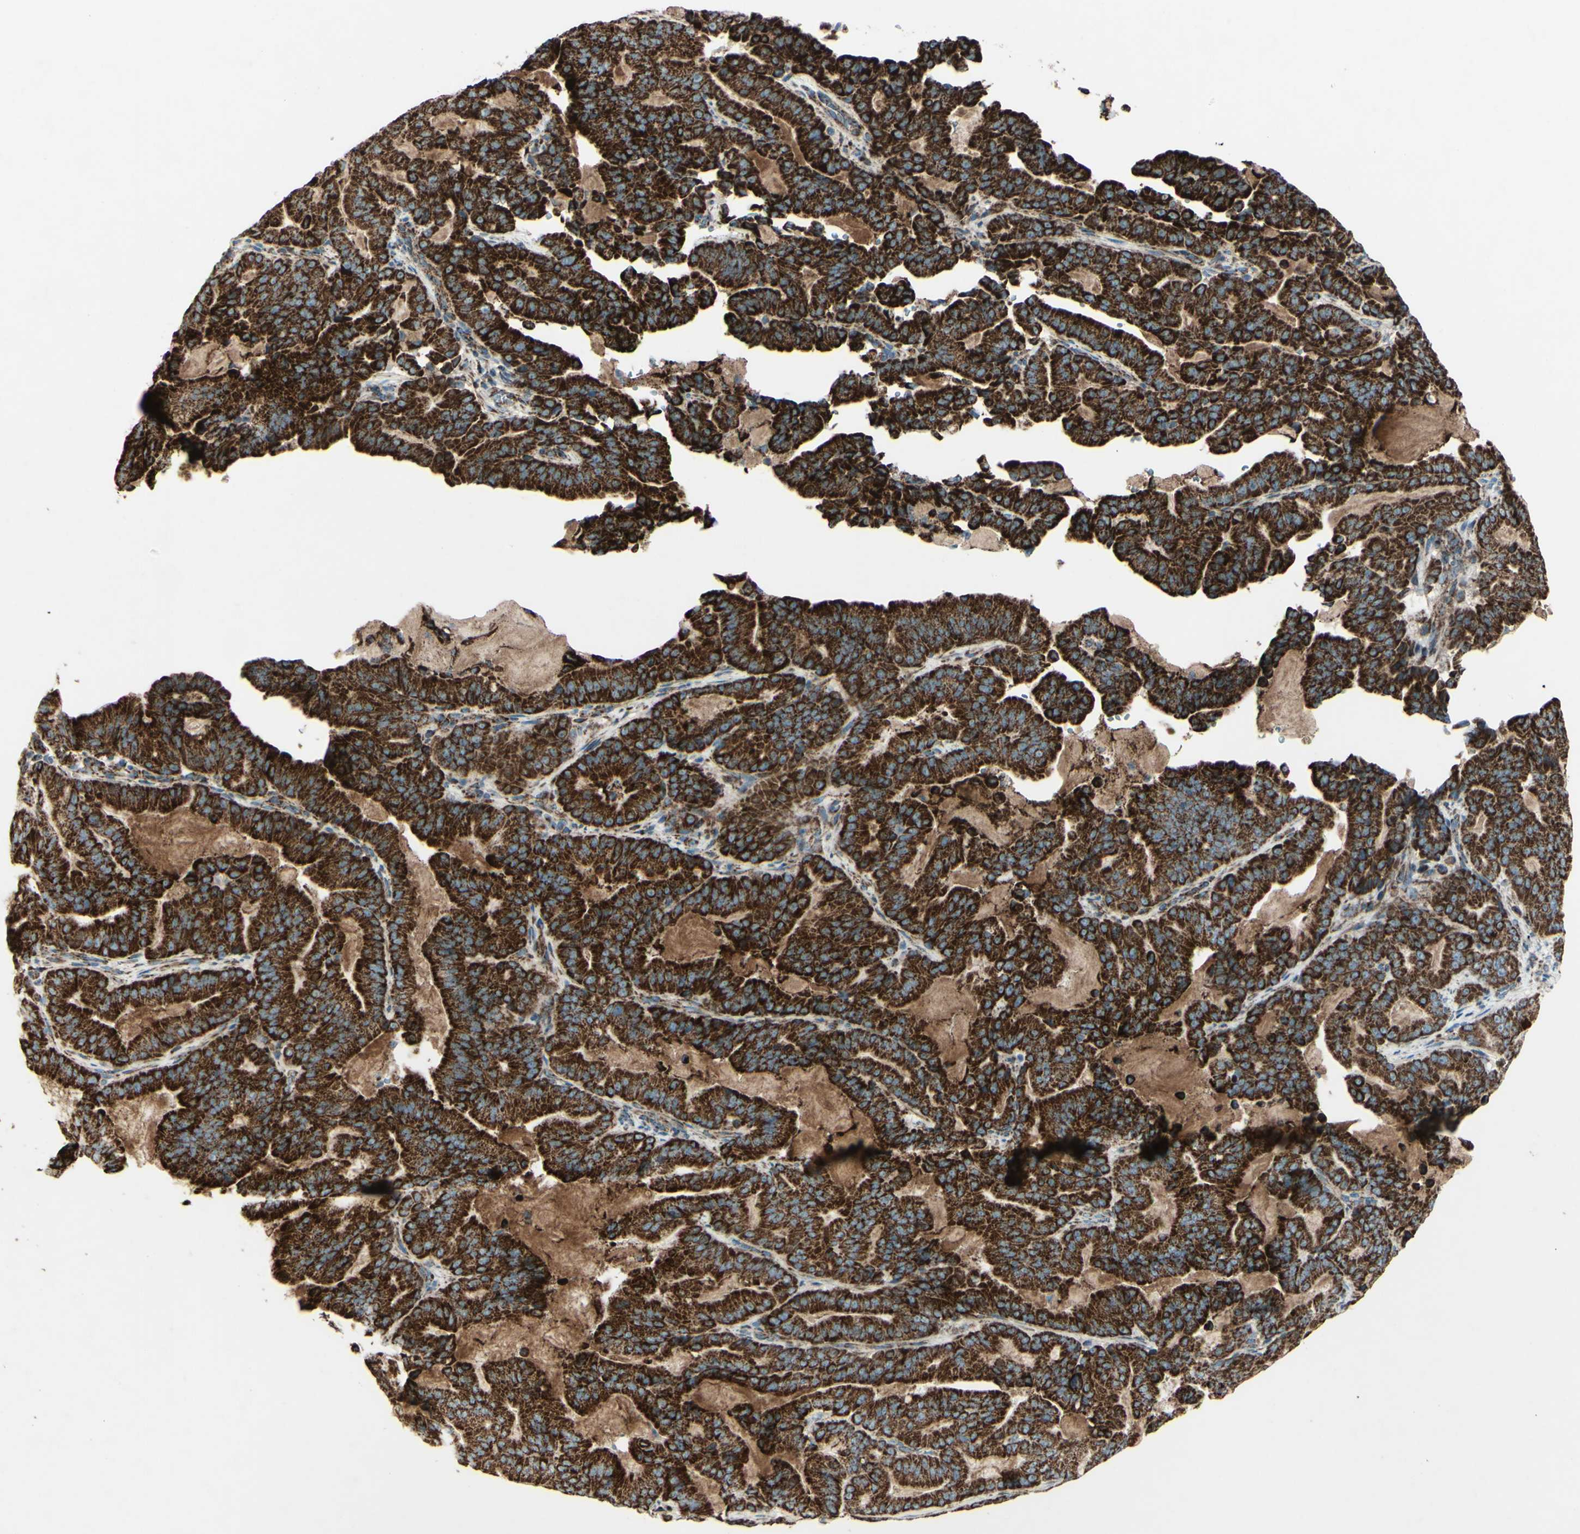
{"staining": {"intensity": "strong", "quantity": ">75%", "location": "cytoplasmic/membranous"}, "tissue": "pancreatic cancer", "cell_type": "Tumor cells", "image_type": "cancer", "snomed": [{"axis": "morphology", "description": "Adenocarcinoma, NOS"}, {"axis": "topography", "description": "Pancreas"}], "caption": "IHC photomicrograph of human pancreatic adenocarcinoma stained for a protein (brown), which shows high levels of strong cytoplasmic/membranous expression in approximately >75% of tumor cells.", "gene": "RHOT1", "patient": {"sex": "male", "age": 63}}